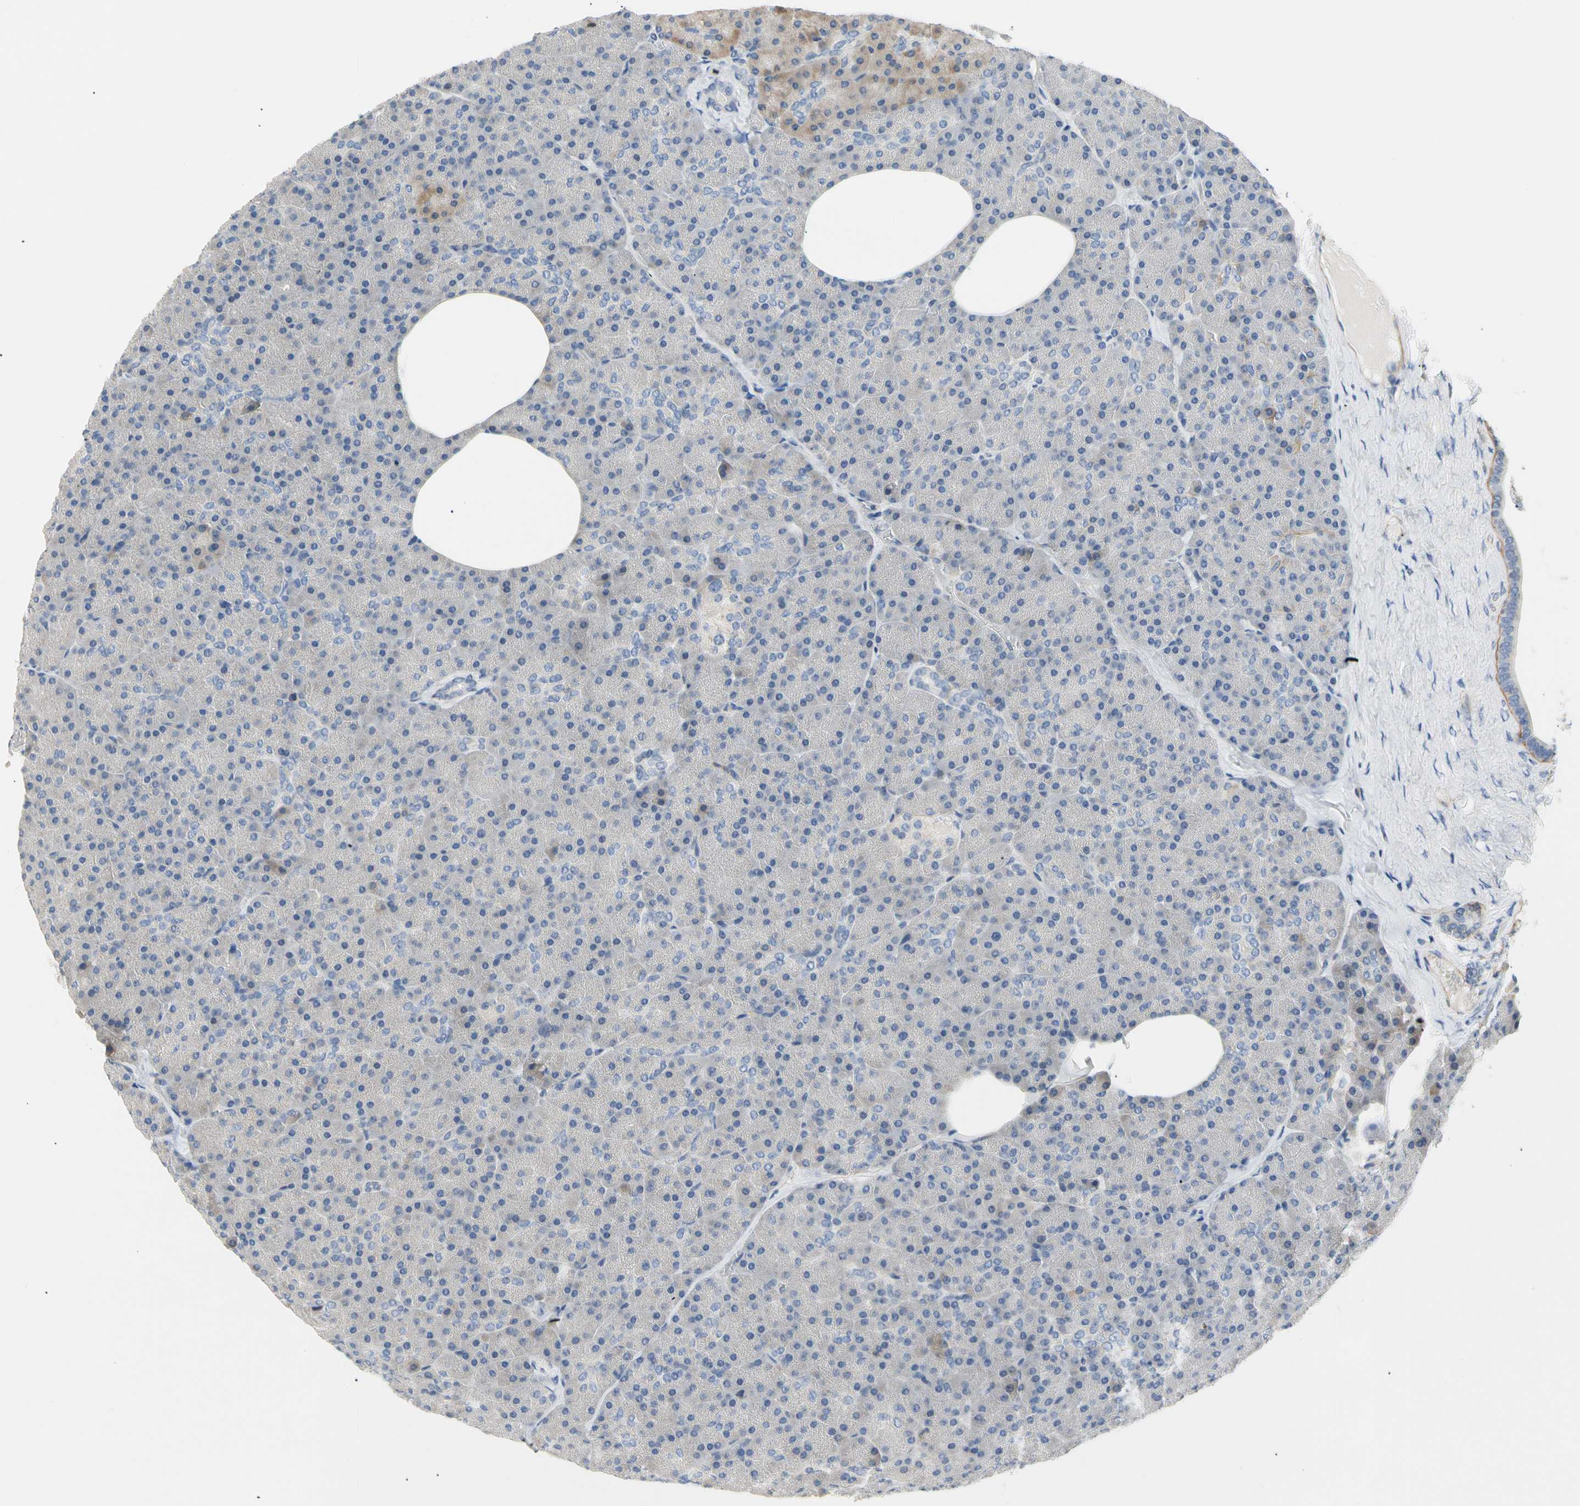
{"staining": {"intensity": "moderate", "quantity": "<25%", "location": "cytoplasmic/membranous"}, "tissue": "pancreas", "cell_type": "Exocrine glandular cells", "image_type": "normal", "snomed": [{"axis": "morphology", "description": "Normal tissue, NOS"}, {"axis": "topography", "description": "Pancreas"}], "caption": "The image demonstrates staining of normal pancreas, revealing moderate cytoplasmic/membranous protein positivity (brown color) within exocrine glandular cells.", "gene": "TNFRSF18", "patient": {"sex": "female", "age": 35}}